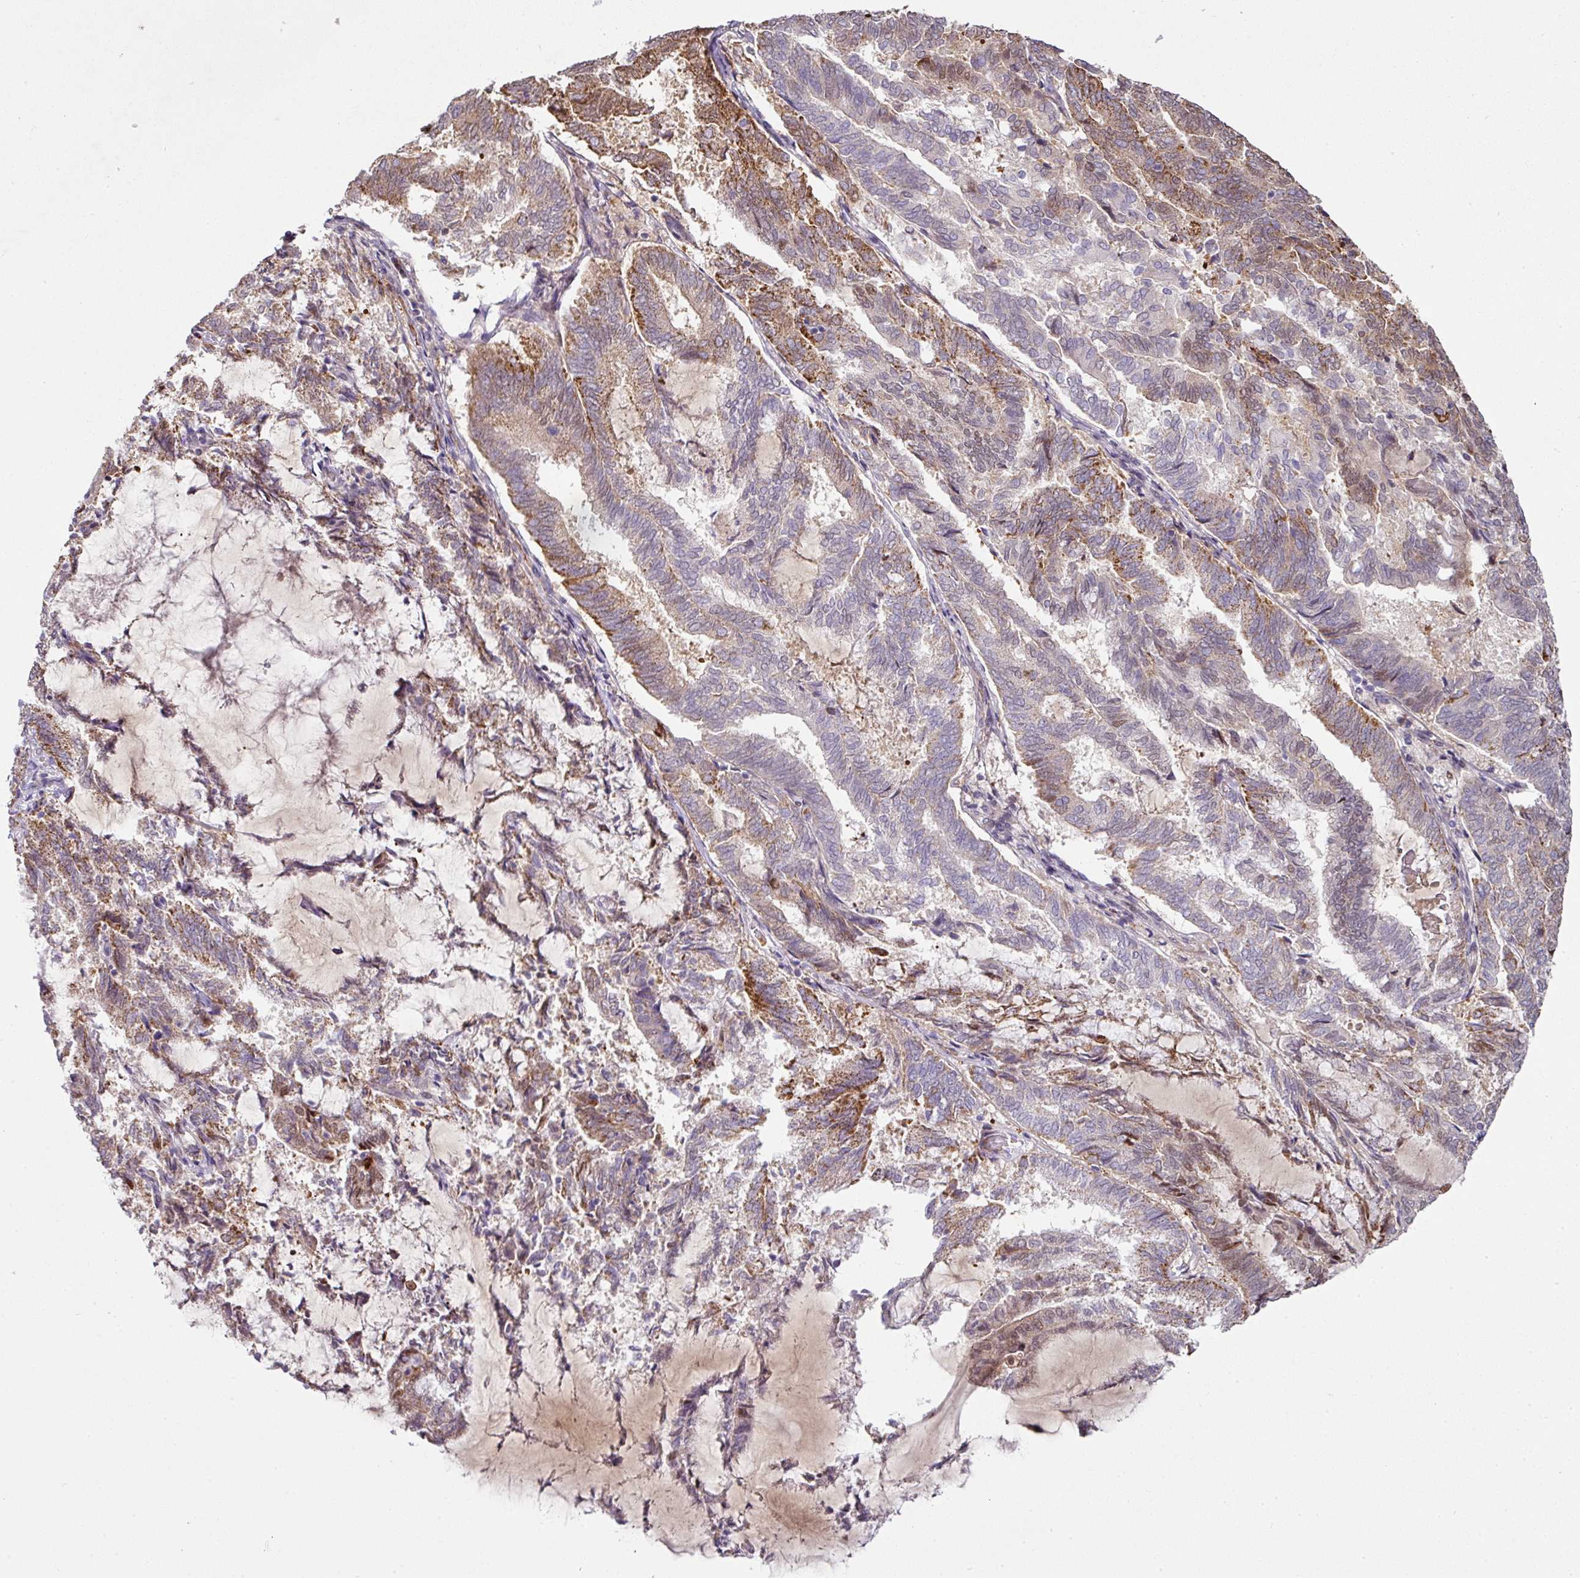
{"staining": {"intensity": "moderate", "quantity": "25%-75%", "location": "cytoplasmic/membranous,nuclear"}, "tissue": "endometrial cancer", "cell_type": "Tumor cells", "image_type": "cancer", "snomed": [{"axis": "morphology", "description": "Adenocarcinoma, NOS"}, {"axis": "topography", "description": "Endometrium"}], "caption": "Immunohistochemistry (IHC) staining of endometrial cancer (adenocarcinoma), which demonstrates medium levels of moderate cytoplasmic/membranous and nuclear staining in approximately 25%-75% of tumor cells indicating moderate cytoplasmic/membranous and nuclear protein staining. The staining was performed using DAB (3,3'-diaminobenzidine) (brown) for protein detection and nuclei were counterstained in hematoxylin (blue).", "gene": "ANKRD18A", "patient": {"sex": "female", "age": 80}}